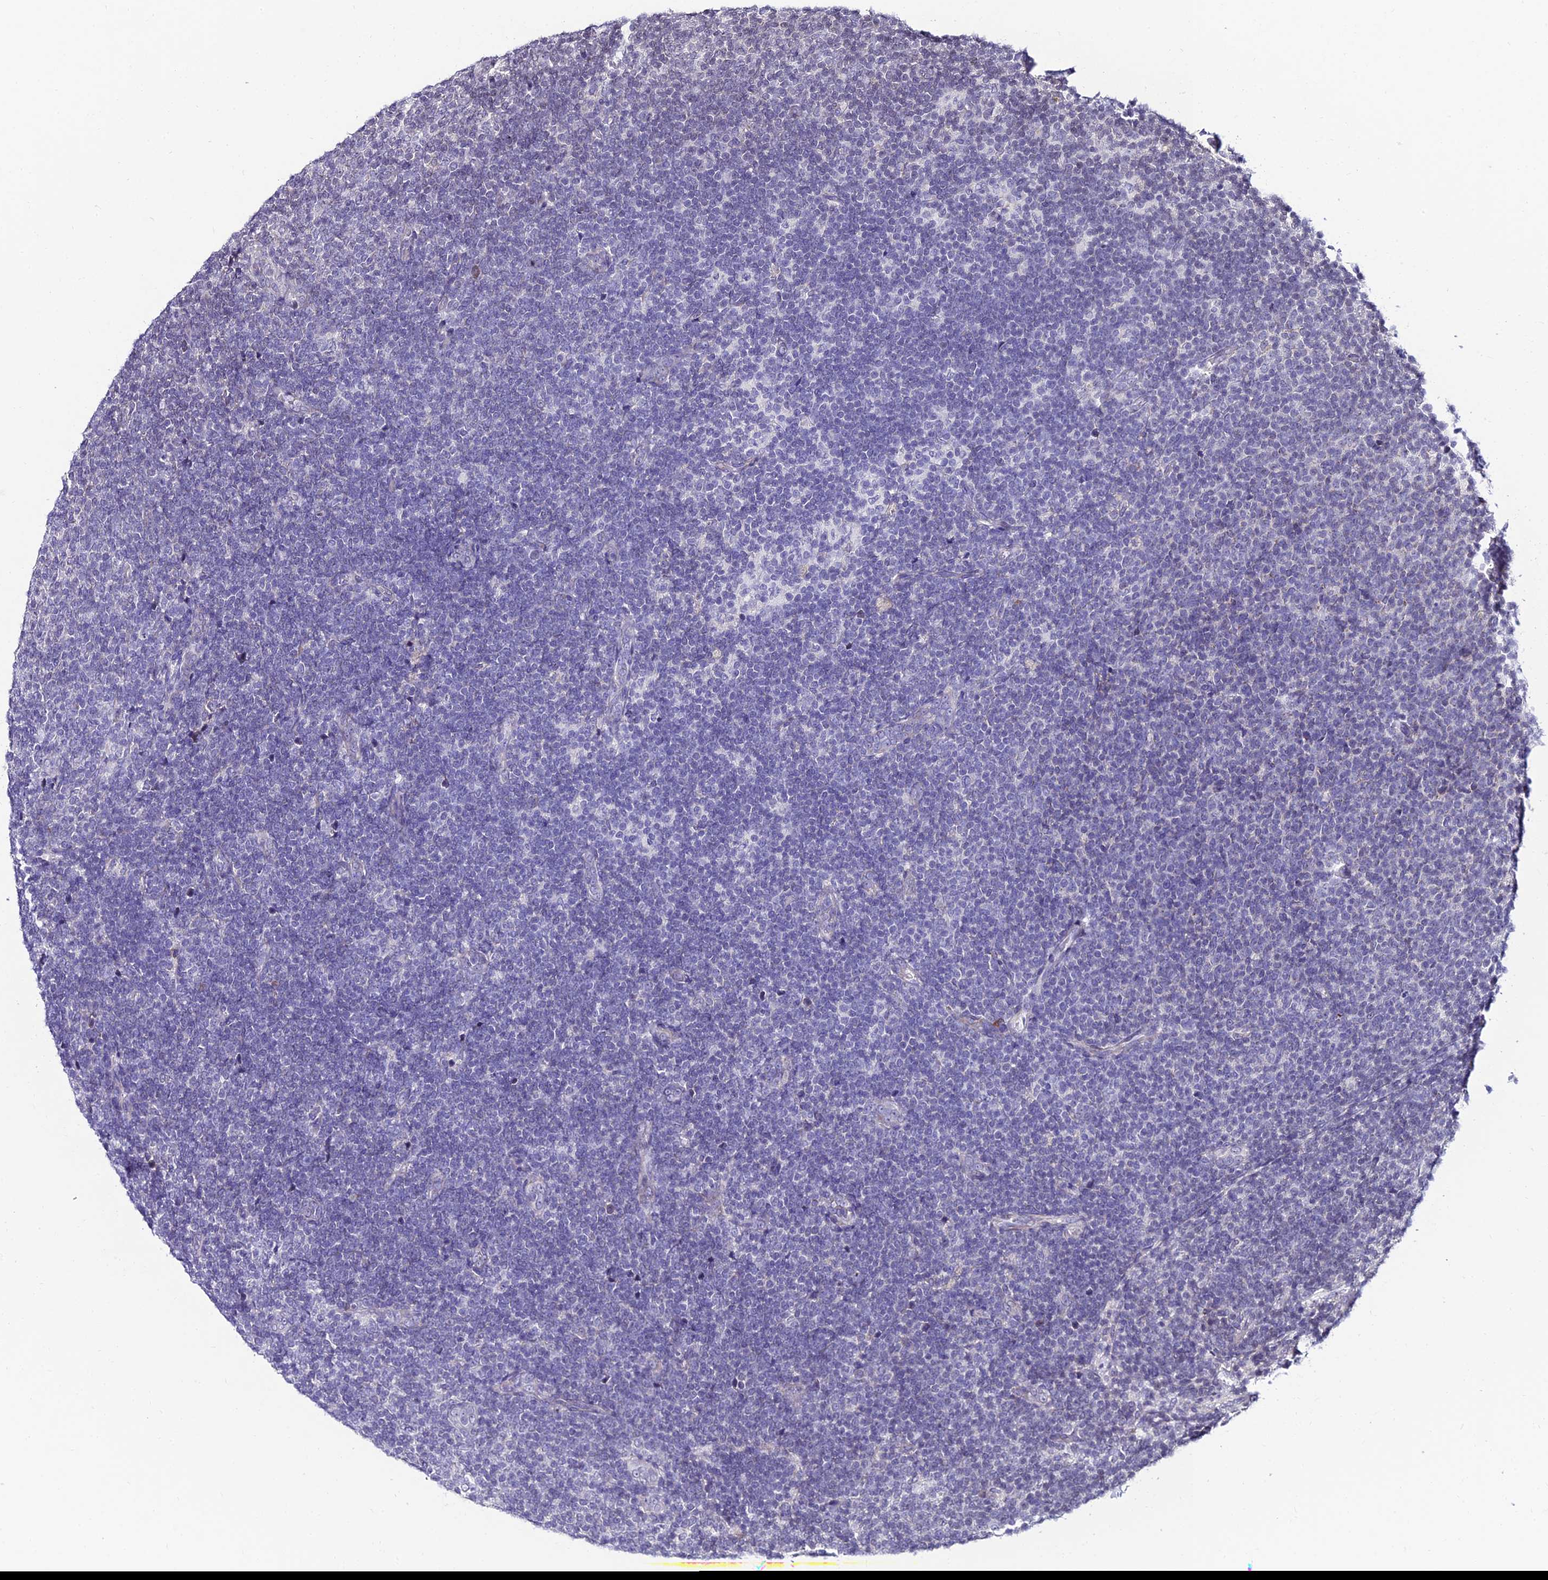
{"staining": {"intensity": "negative", "quantity": "none", "location": "none"}, "tissue": "lymphoma", "cell_type": "Tumor cells", "image_type": "cancer", "snomed": [{"axis": "morphology", "description": "Malignant lymphoma, non-Hodgkin's type, Low grade"}, {"axis": "topography", "description": "Lymph node"}], "caption": "Immunohistochemical staining of human low-grade malignant lymphoma, non-Hodgkin's type exhibits no significant staining in tumor cells.", "gene": "CDNF", "patient": {"sex": "male", "age": 66}}